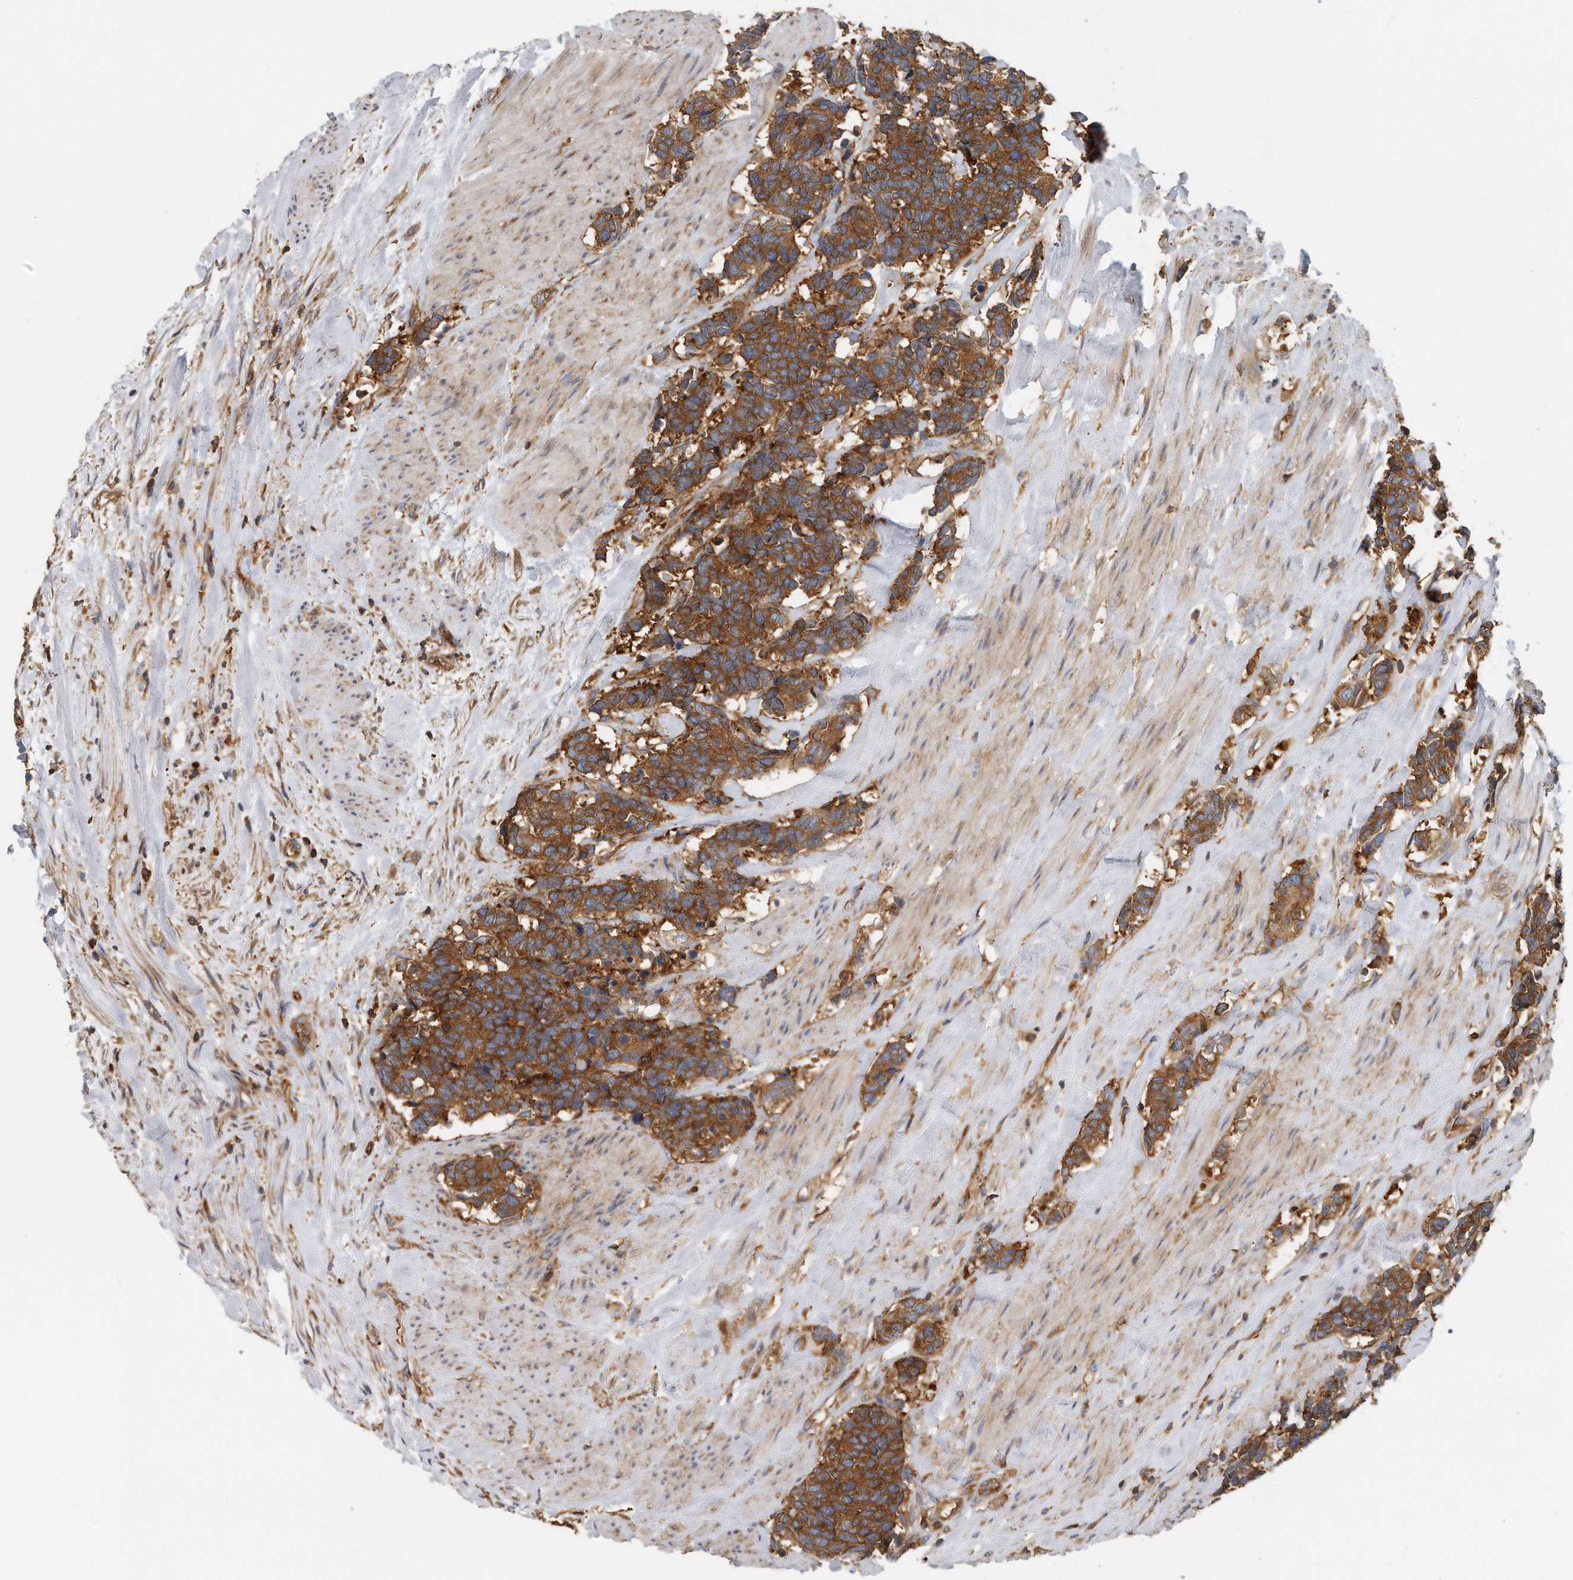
{"staining": {"intensity": "strong", "quantity": ">75%", "location": "cytoplasmic/membranous"}, "tissue": "carcinoid", "cell_type": "Tumor cells", "image_type": "cancer", "snomed": [{"axis": "morphology", "description": "Carcinoma, NOS"}, {"axis": "morphology", "description": "Carcinoid, malignant, NOS"}, {"axis": "topography", "description": "Urinary bladder"}], "caption": "This is a micrograph of IHC staining of carcinoid, which shows strong expression in the cytoplasmic/membranous of tumor cells.", "gene": "EIF3I", "patient": {"sex": "male", "age": 57}}